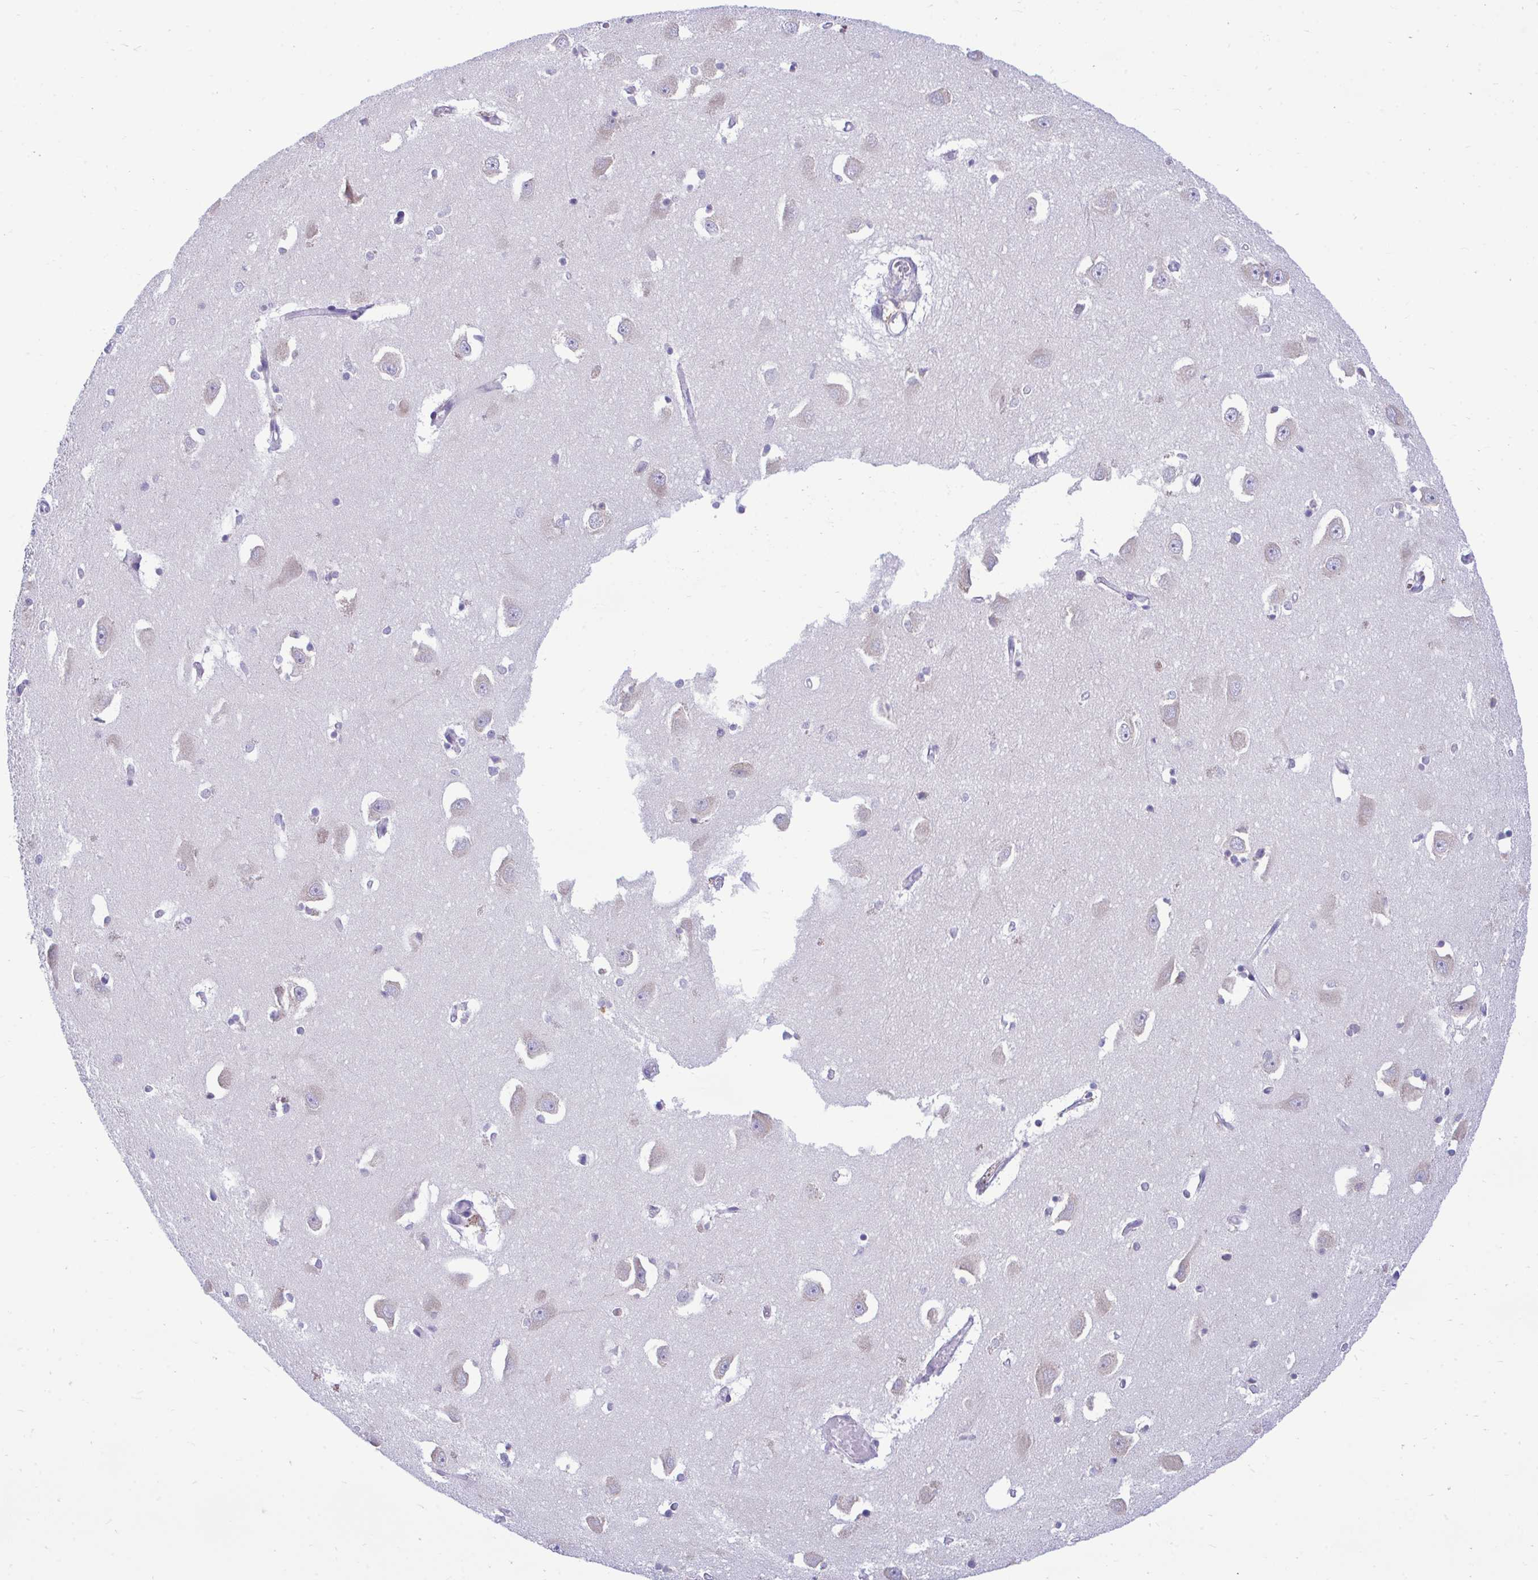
{"staining": {"intensity": "negative", "quantity": "none", "location": "none"}, "tissue": "caudate", "cell_type": "Glial cells", "image_type": "normal", "snomed": [{"axis": "morphology", "description": "Normal tissue, NOS"}, {"axis": "topography", "description": "Lateral ventricle wall"}, {"axis": "topography", "description": "Hippocampus"}], "caption": "Protein analysis of benign caudate displays no significant staining in glial cells. (DAB immunohistochemistry, high magnification).", "gene": "PIGK", "patient": {"sex": "female", "age": 63}}